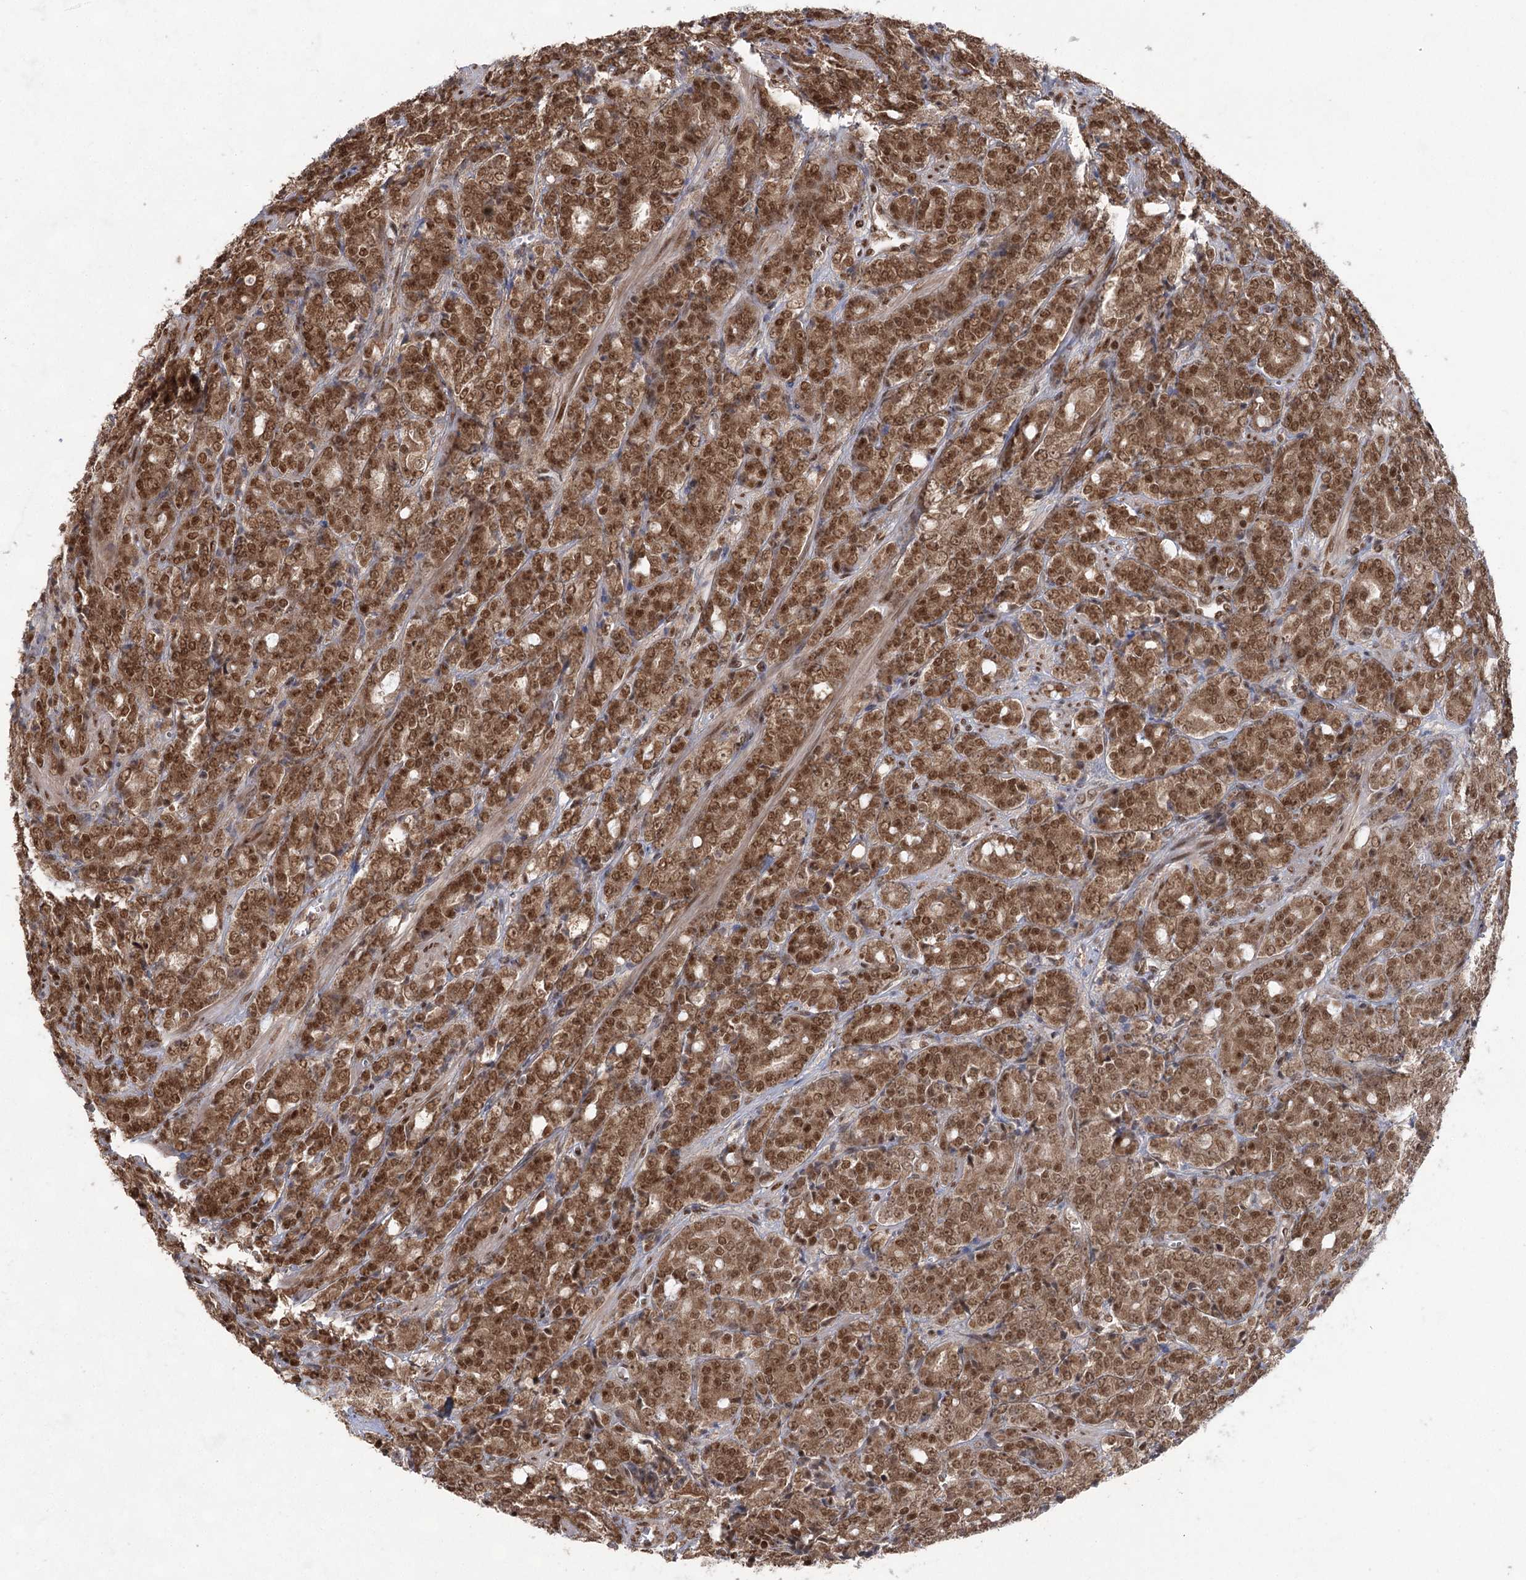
{"staining": {"intensity": "moderate", "quantity": ">75%", "location": "cytoplasmic/membranous,nuclear"}, "tissue": "prostate cancer", "cell_type": "Tumor cells", "image_type": "cancer", "snomed": [{"axis": "morphology", "description": "Adenocarcinoma, High grade"}, {"axis": "topography", "description": "Prostate"}], "caption": "Immunohistochemistry (IHC) of prostate cancer (high-grade adenocarcinoma) reveals medium levels of moderate cytoplasmic/membranous and nuclear staining in about >75% of tumor cells.", "gene": "ZCCHC8", "patient": {"sex": "male", "age": 62}}